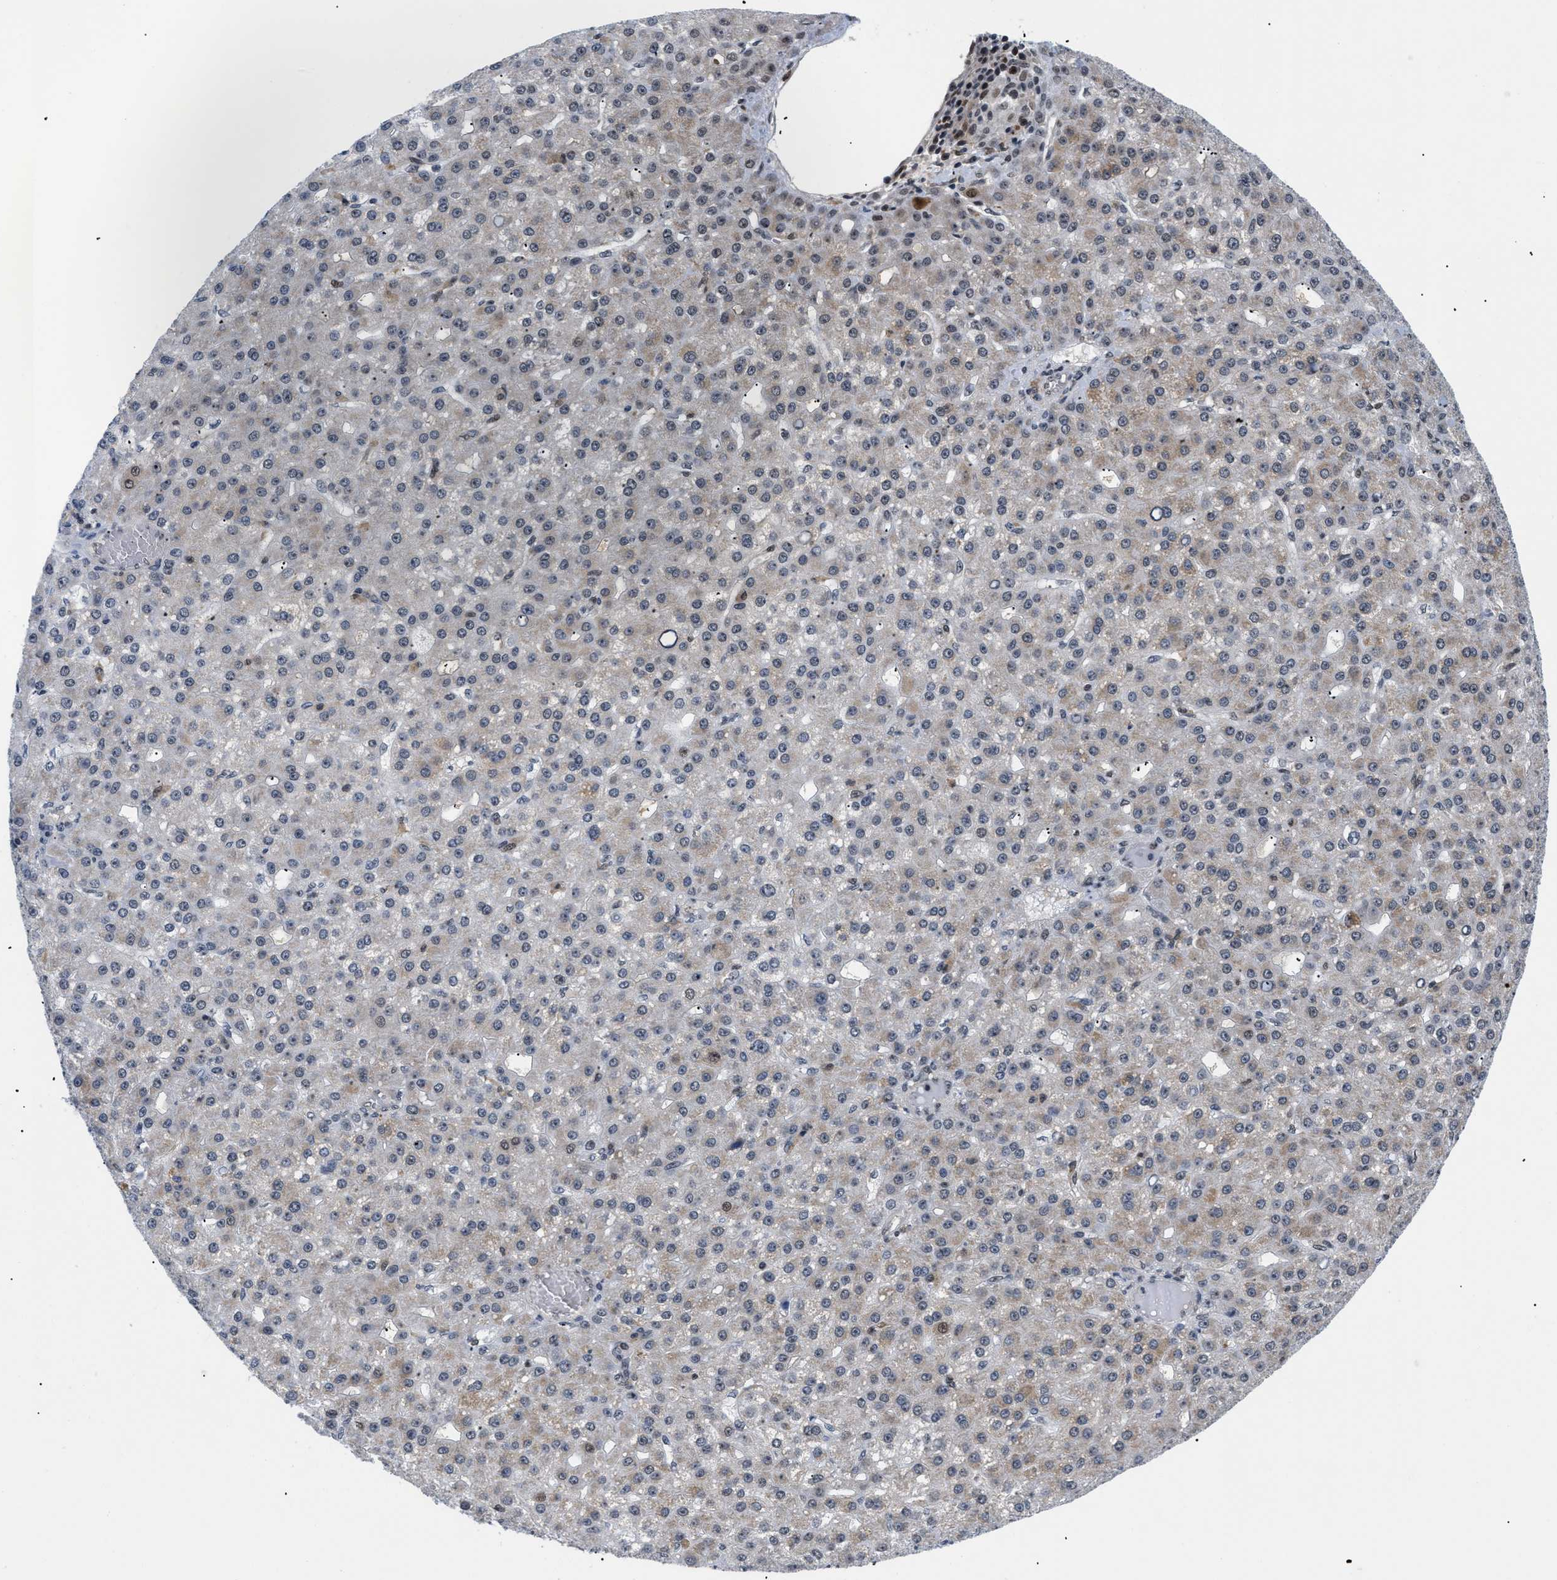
{"staining": {"intensity": "weak", "quantity": "25%-75%", "location": "cytoplasmic/membranous,nuclear"}, "tissue": "liver cancer", "cell_type": "Tumor cells", "image_type": "cancer", "snomed": [{"axis": "morphology", "description": "Carcinoma, Hepatocellular, NOS"}, {"axis": "topography", "description": "Liver"}], "caption": "Immunohistochemistry of human liver cancer (hepatocellular carcinoma) reveals low levels of weak cytoplasmic/membranous and nuclear expression in about 25%-75% of tumor cells.", "gene": "PITHD1", "patient": {"sex": "male", "age": 67}}